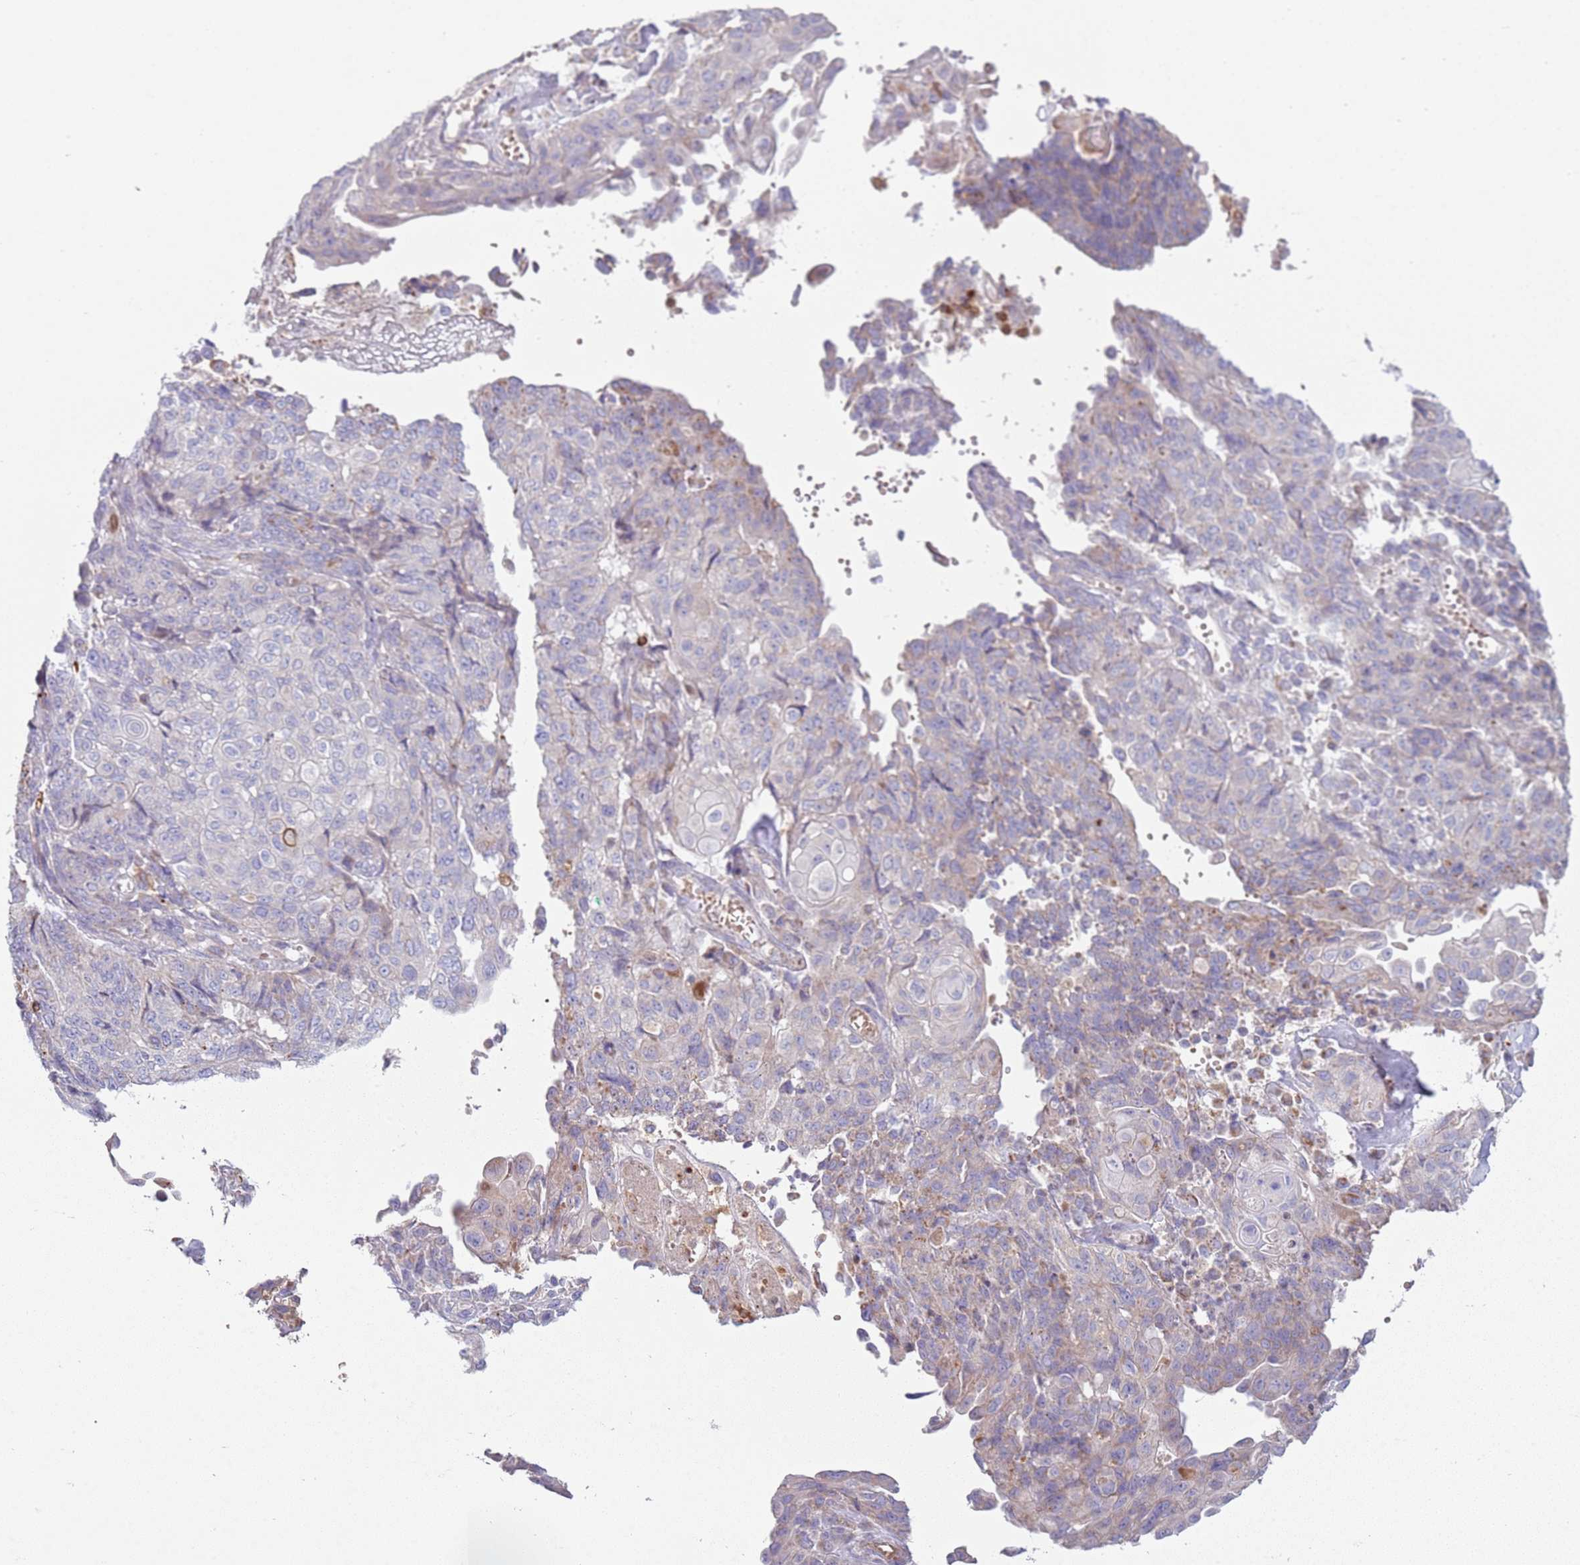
{"staining": {"intensity": "weak", "quantity": "25%-75%", "location": "cytoplasmic/membranous"}, "tissue": "endometrial cancer", "cell_type": "Tumor cells", "image_type": "cancer", "snomed": [{"axis": "morphology", "description": "Adenocarcinoma, NOS"}, {"axis": "topography", "description": "Endometrium"}], "caption": "This is a photomicrograph of immunohistochemistry staining of endometrial cancer (adenocarcinoma), which shows weak staining in the cytoplasmic/membranous of tumor cells.", "gene": "TTPAL", "patient": {"sex": "female", "age": 32}}